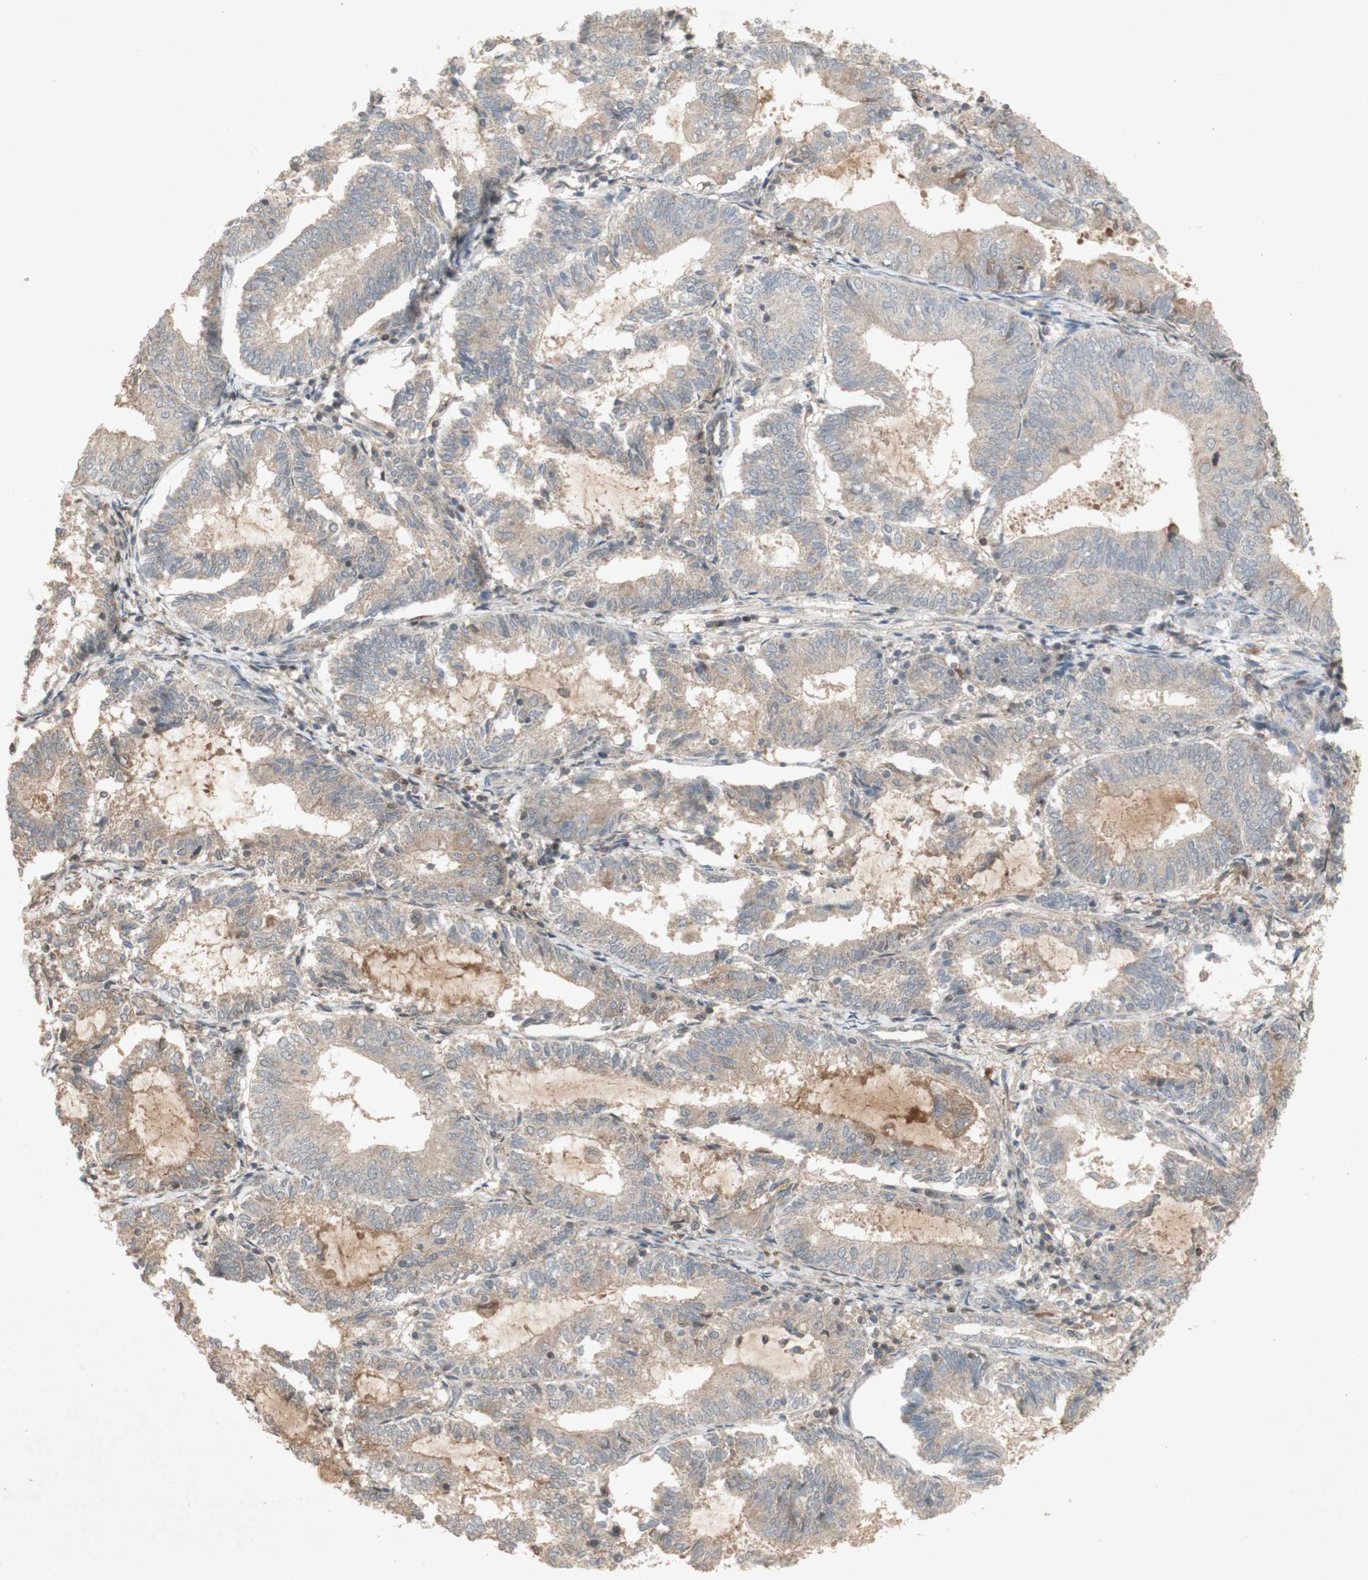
{"staining": {"intensity": "weak", "quantity": "<25%", "location": "cytoplasmic/membranous"}, "tissue": "endometrial cancer", "cell_type": "Tumor cells", "image_type": "cancer", "snomed": [{"axis": "morphology", "description": "Adenocarcinoma, NOS"}, {"axis": "topography", "description": "Endometrium"}], "caption": "DAB (3,3'-diaminobenzidine) immunohistochemical staining of human endometrial cancer (adenocarcinoma) demonstrates no significant expression in tumor cells. (DAB IHC visualized using brightfield microscopy, high magnification).", "gene": "NRG4", "patient": {"sex": "female", "age": 81}}